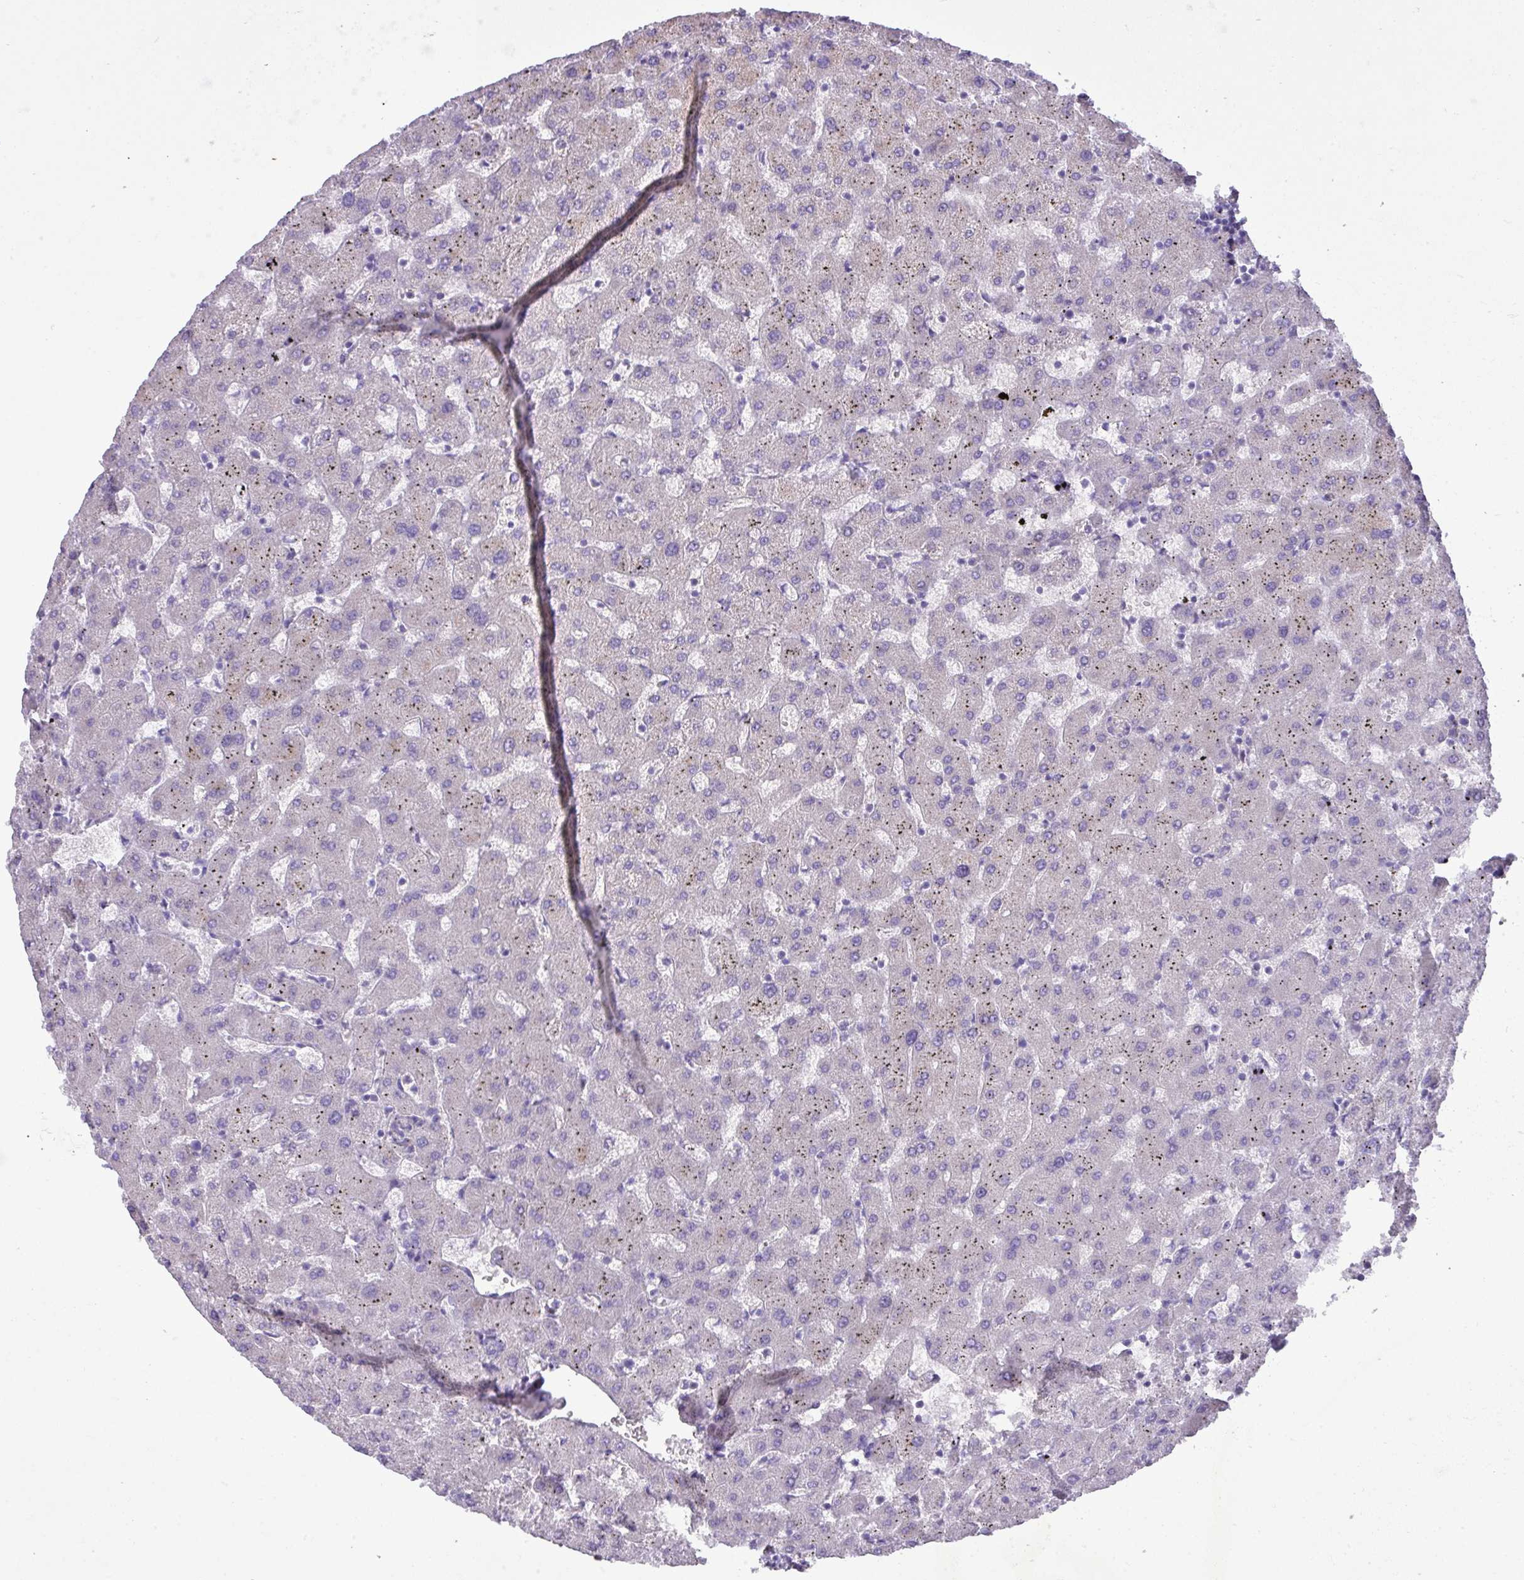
{"staining": {"intensity": "negative", "quantity": "none", "location": "none"}, "tissue": "liver", "cell_type": "Cholangiocytes", "image_type": "normal", "snomed": [{"axis": "morphology", "description": "Normal tissue, NOS"}, {"axis": "topography", "description": "Liver"}], "caption": "This is a micrograph of immunohistochemistry (IHC) staining of benign liver, which shows no expression in cholangiocytes.", "gene": "CD248", "patient": {"sex": "female", "age": 63}}